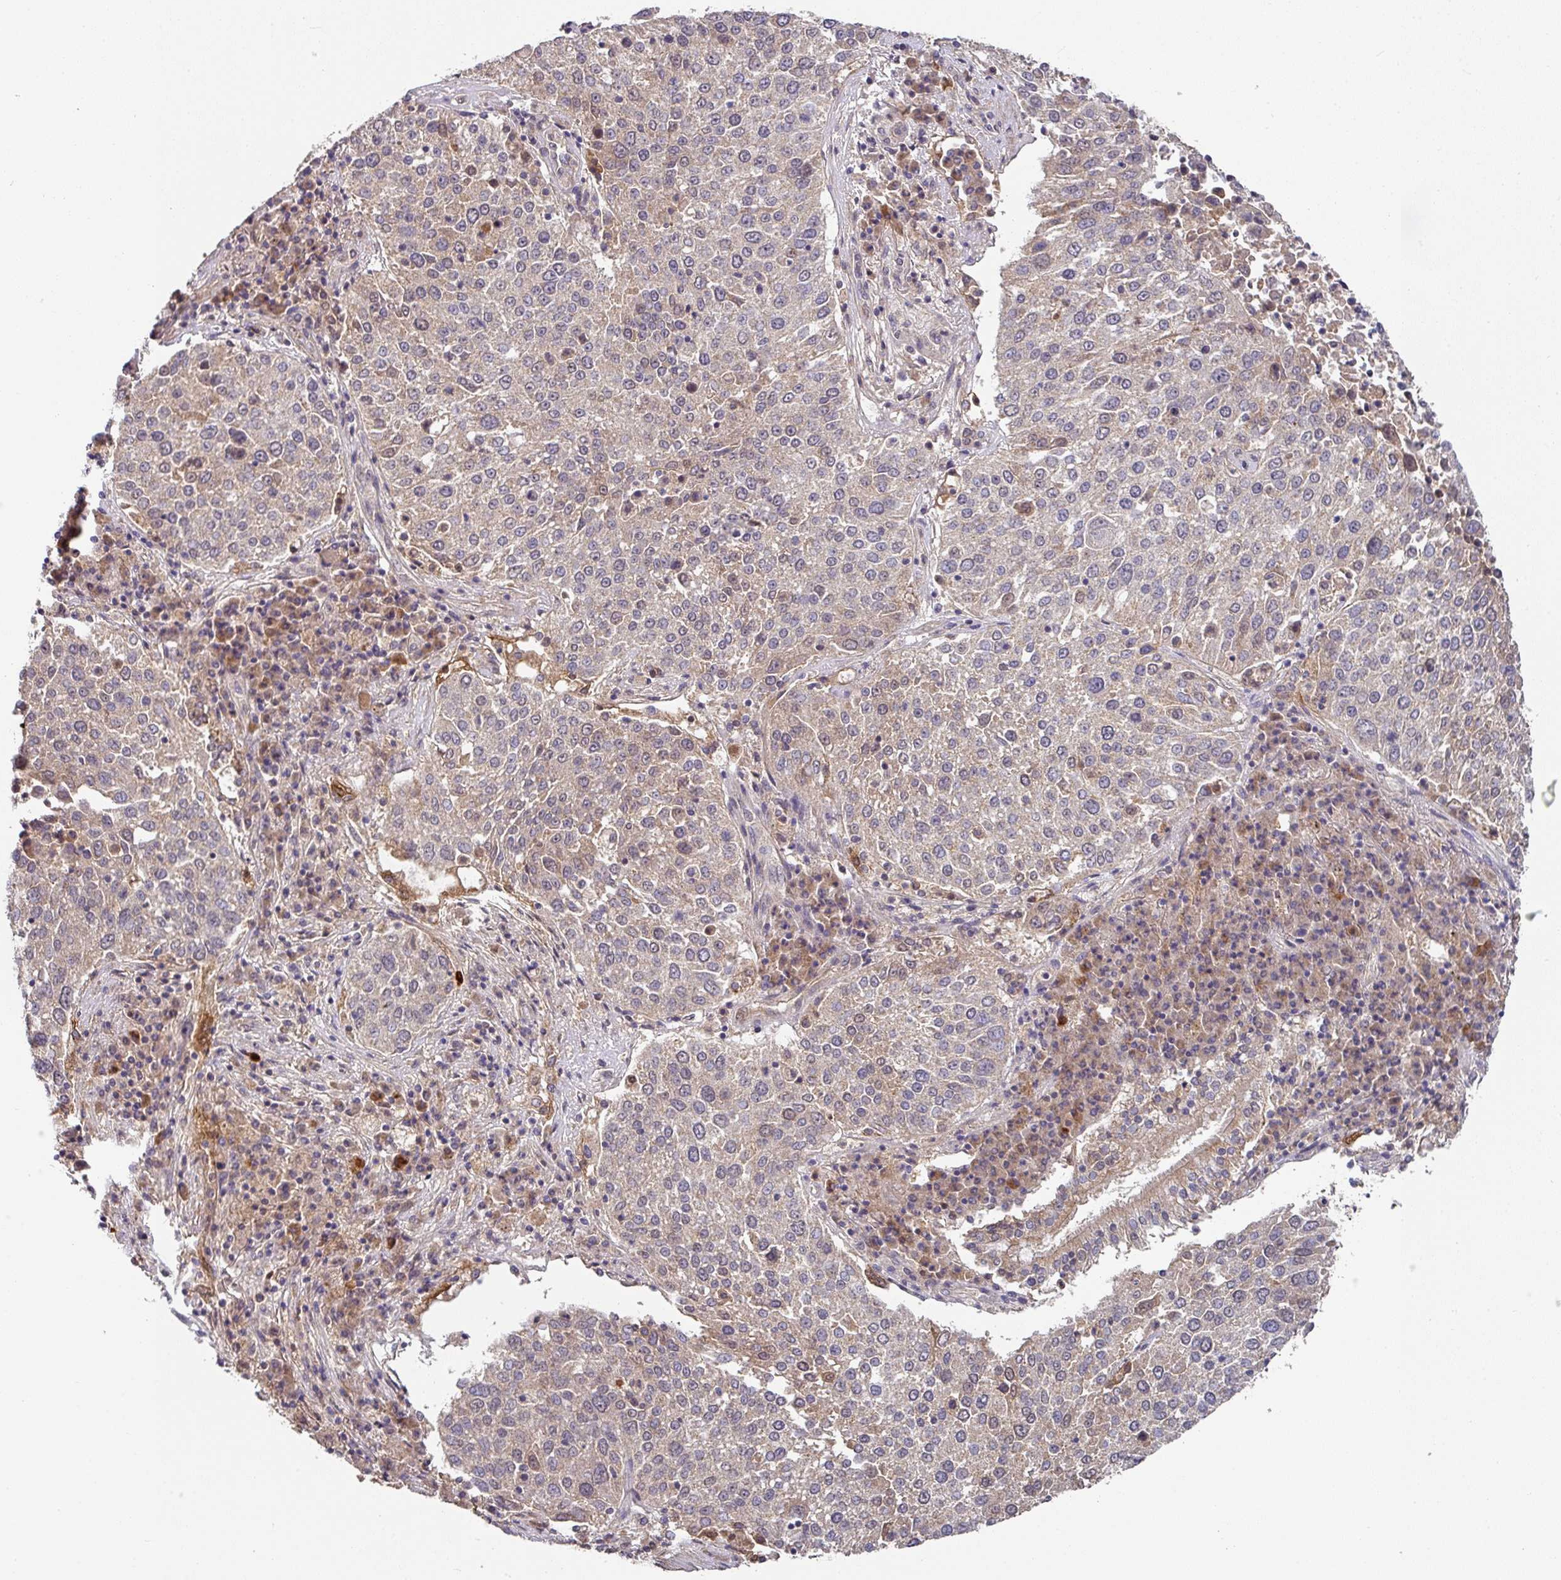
{"staining": {"intensity": "weak", "quantity": "<25%", "location": "cytoplasmic/membranous"}, "tissue": "lung cancer", "cell_type": "Tumor cells", "image_type": "cancer", "snomed": [{"axis": "morphology", "description": "Squamous cell carcinoma, NOS"}, {"axis": "topography", "description": "Lung"}], "caption": "An IHC image of squamous cell carcinoma (lung) is shown. There is no staining in tumor cells of squamous cell carcinoma (lung).", "gene": "EXTL3", "patient": {"sex": "male", "age": 65}}